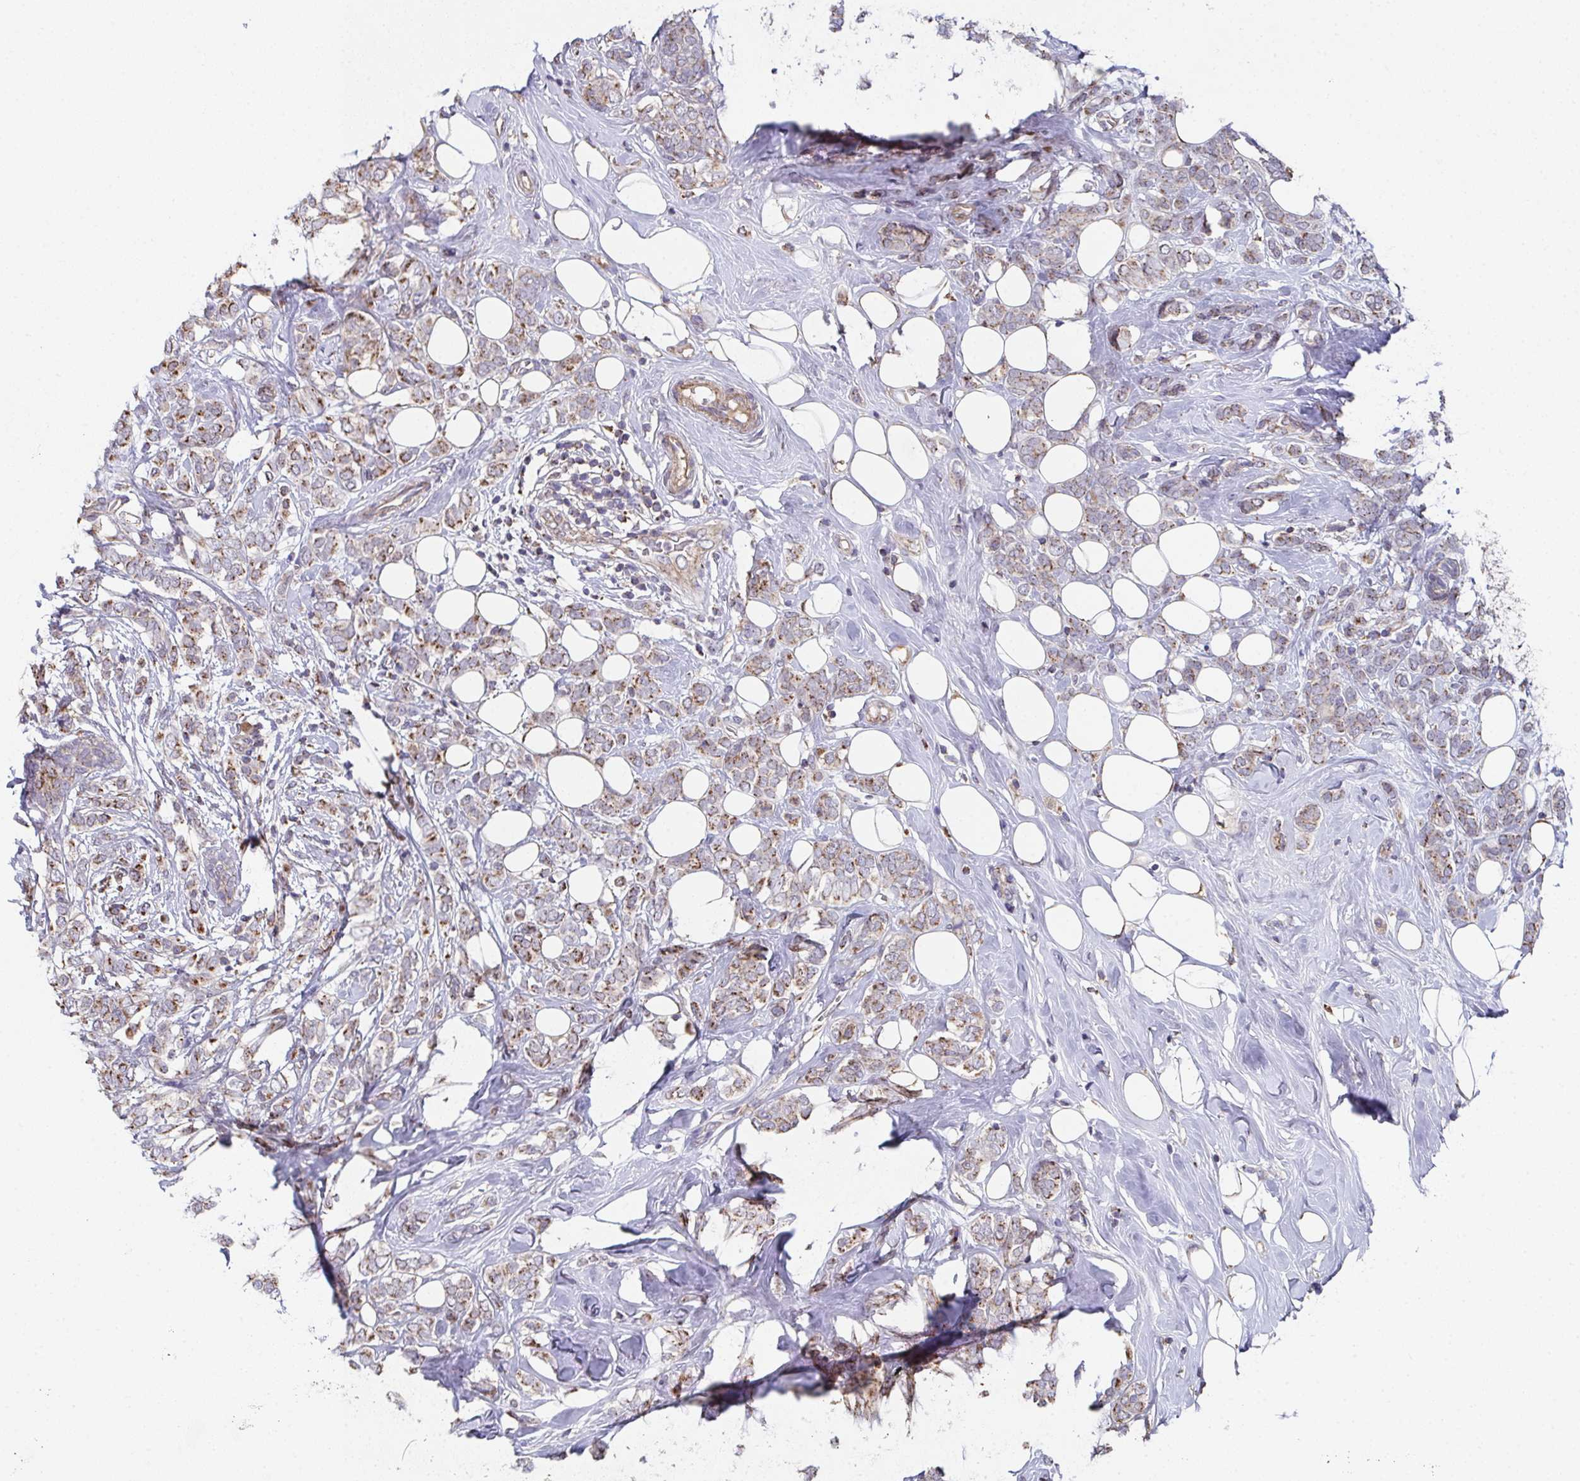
{"staining": {"intensity": "weak", "quantity": ">75%", "location": "cytoplasmic/membranous"}, "tissue": "breast cancer", "cell_type": "Tumor cells", "image_type": "cancer", "snomed": [{"axis": "morphology", "description": "Lobular carcinoma"}, {"axis": "topography", "description": "Breast"}], "caption": "High-magnification brightfield microscopy of breast cancer (lobular carcinoma) stained with DAB (brown) and counterstained with hematoxylin (blue). tumor cells exhibit weak cytoplasmic/membranous expression is appreciated in approximately>75% of cells.", "gene": "MT-ND3", "patient": {"sex": "female", "age": 49}}